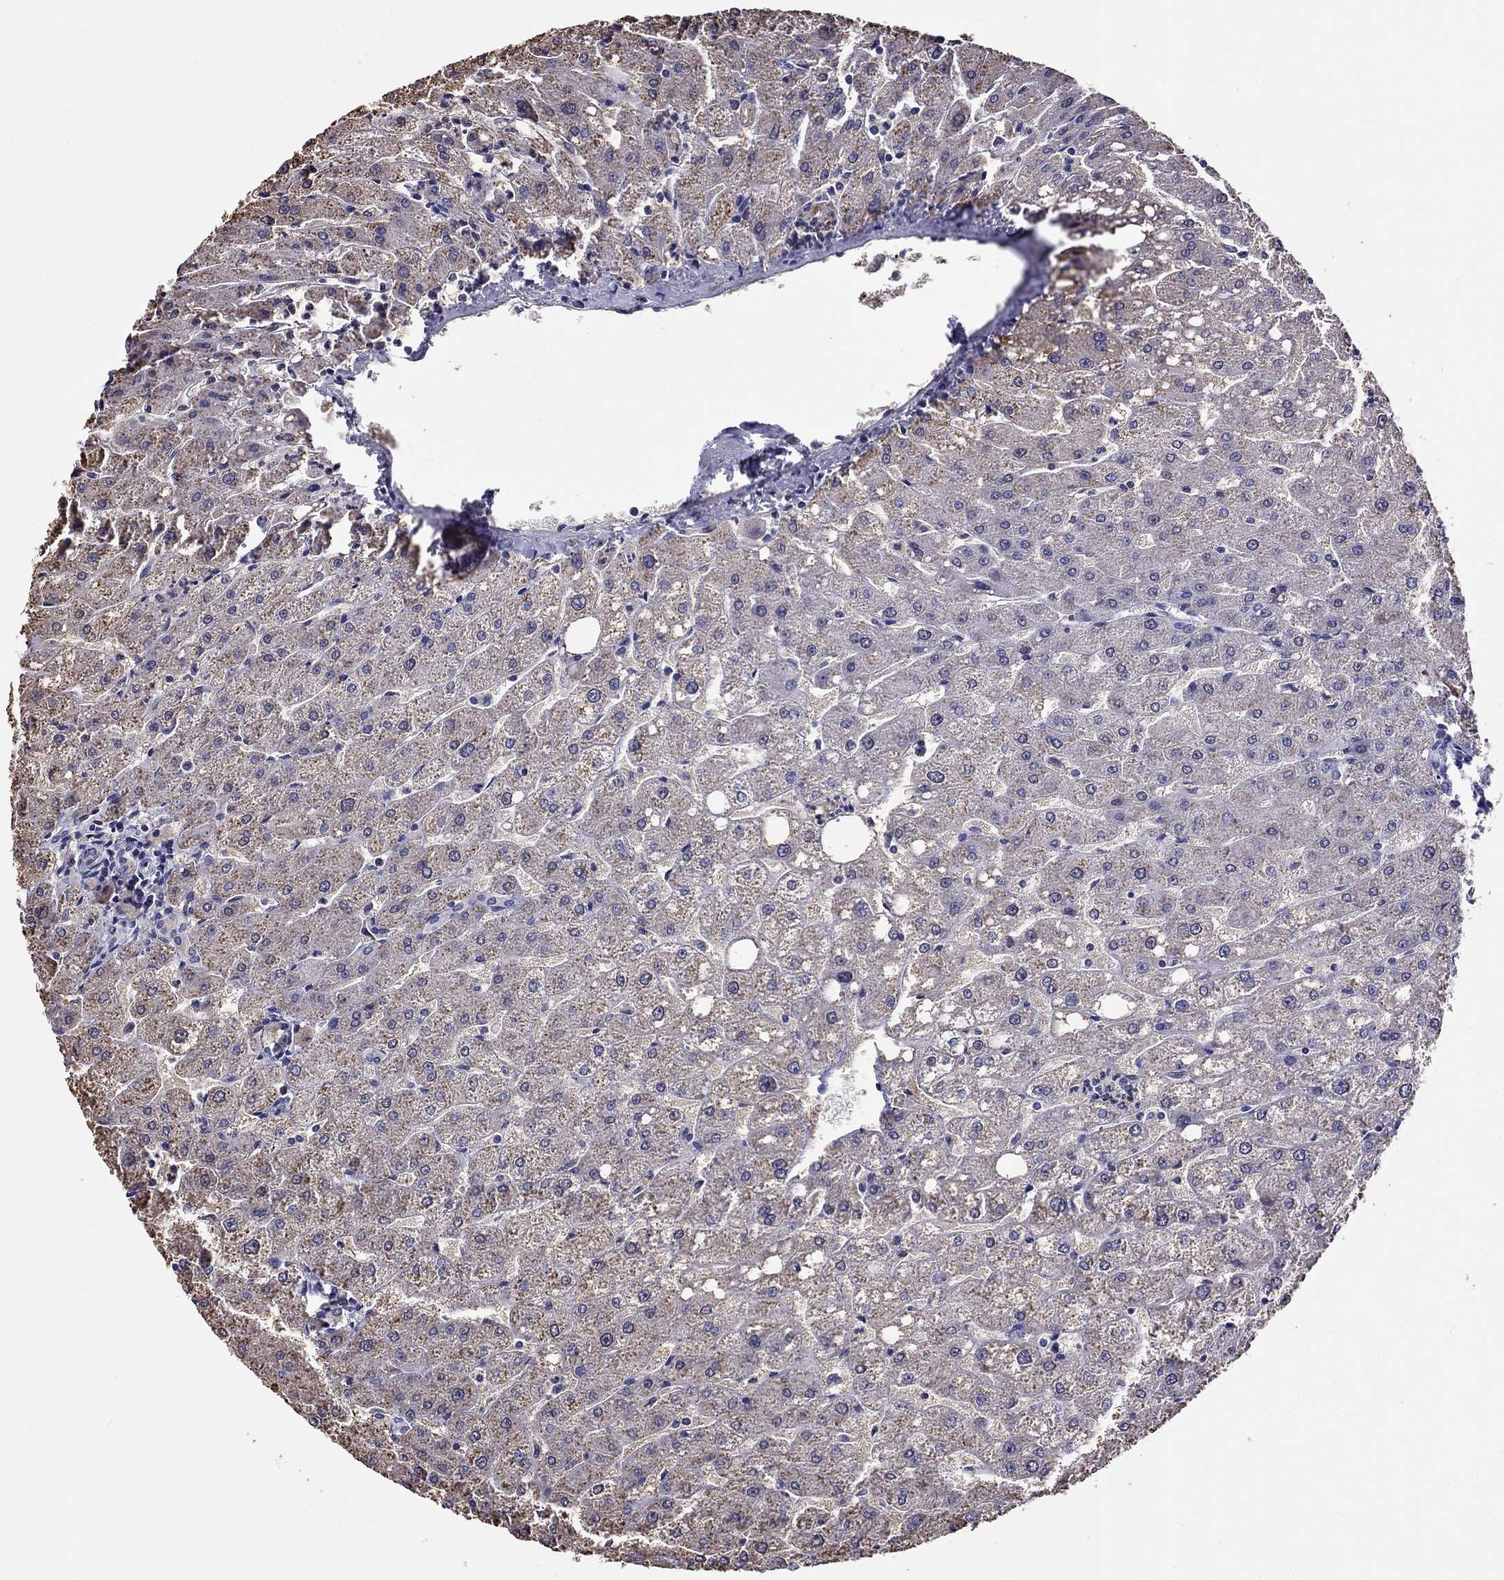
{"staining": {"intensity": "negative", "quantity": "none", "location": "none"}, "tissue": "liver", "cell_type": "Cholangiocytes", "image_type": "normal", "snomed": [{"axis": "morphology", "description": "Normal tissue, NOS"}, {"axis": "topography", "description": "Liver"}], "caption": "An image of liver stained for a protein reveals no brown staining in cholangiocytes. (Brightfield microscopy of DAB IHC at high magnification).", "gene": "SCG2", "patient": {"sex": "male", "age": 67}}